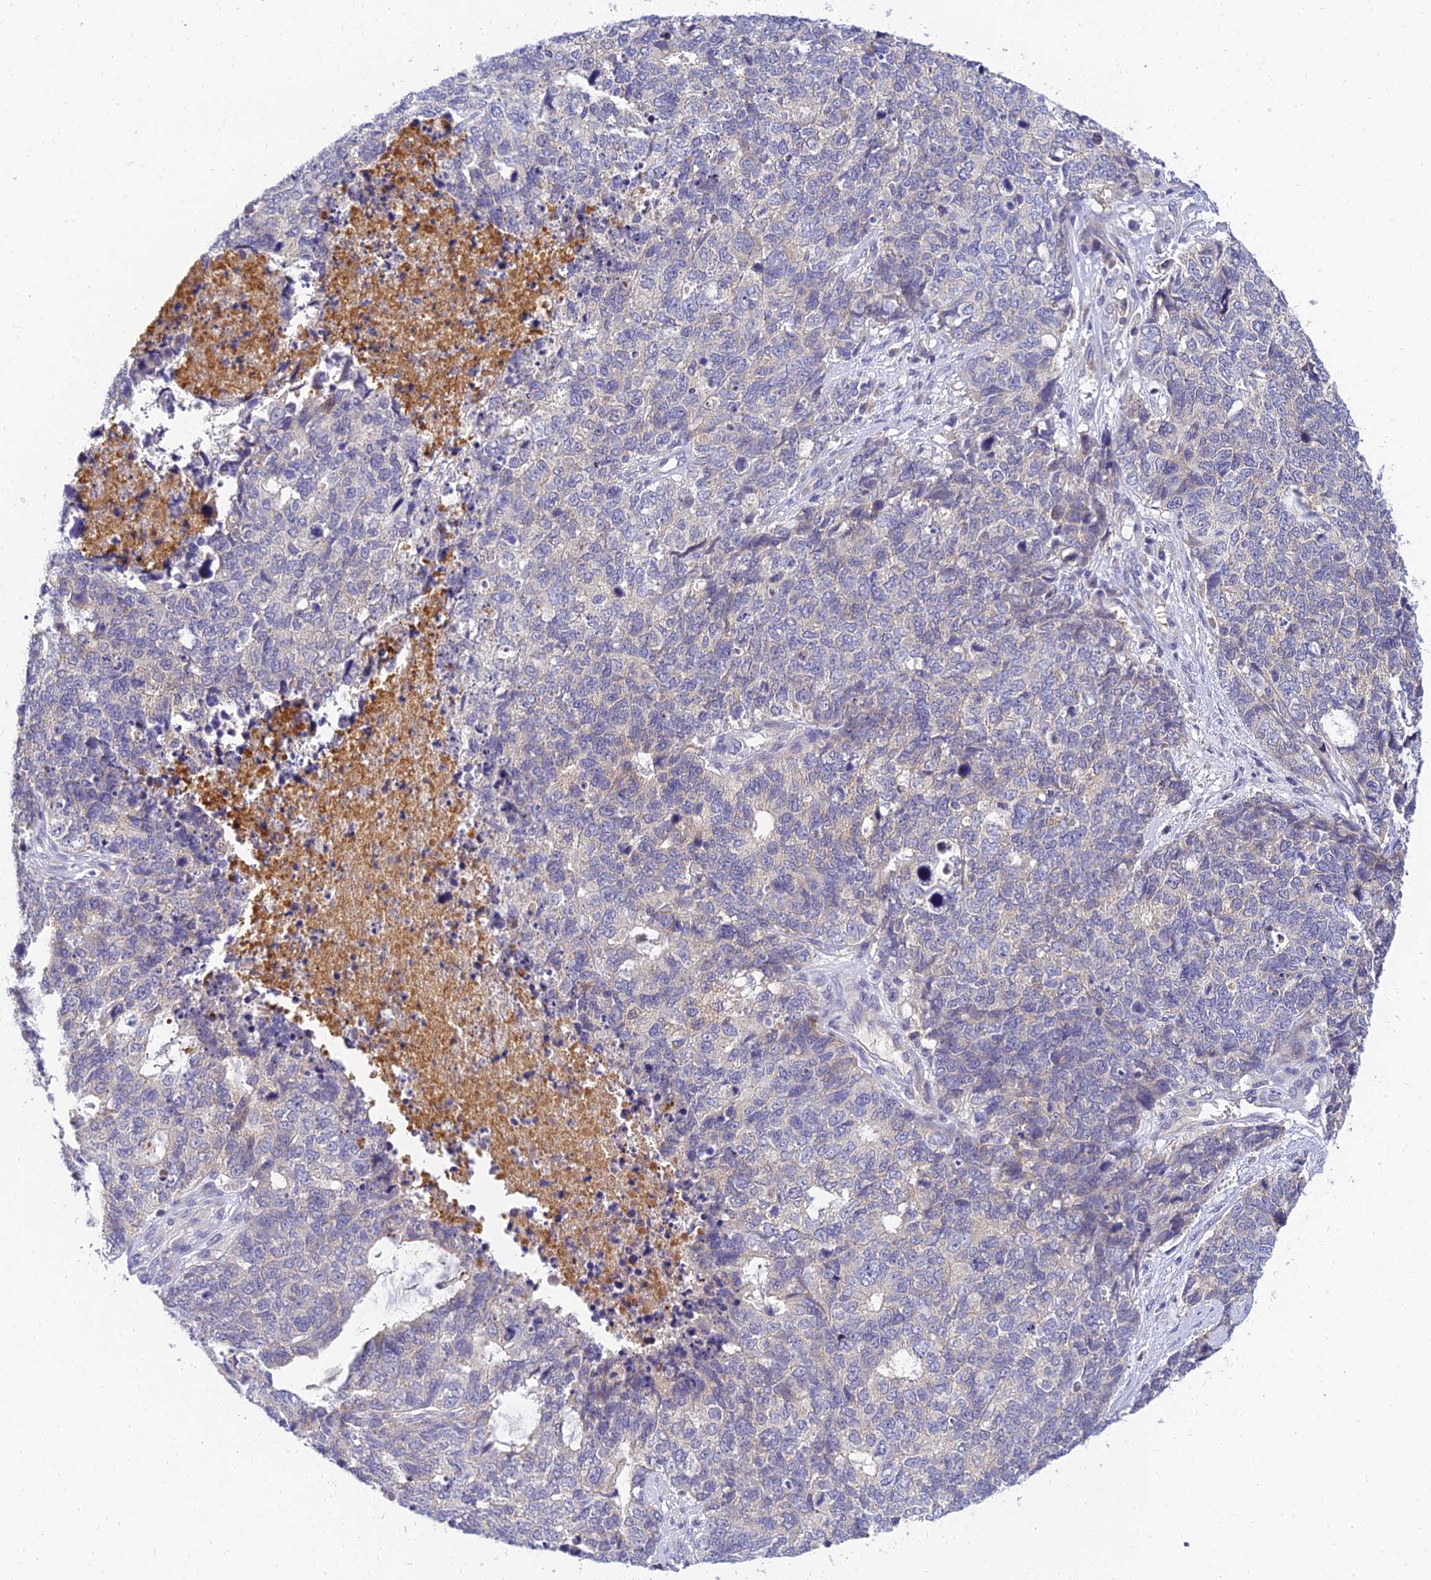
{"staining": {"intensity": "negative", "quantity": "none", "location": "none"}, "tissue": "cervical cancer", "cell_type": "Tumor cells", "image_type": "cancer", "snomed": [{"axis": "morphology", "description": "Squamous cell carcinoma, NOS"}, {"axis": "topography", "description": "Cervix"}], "caption": "Tumor cells show no significant expression in cervical cancer (squamous cell carcinoma). The staining was performed using DAB (3,3'-diaminobenzidine) to visualize the protein expression in brown, while the nuclei were stained in blue with hematoxylin (Magnification: 20x).", "gene": "ANKS4B", "patient": {"sex": "female", "age": 63}}